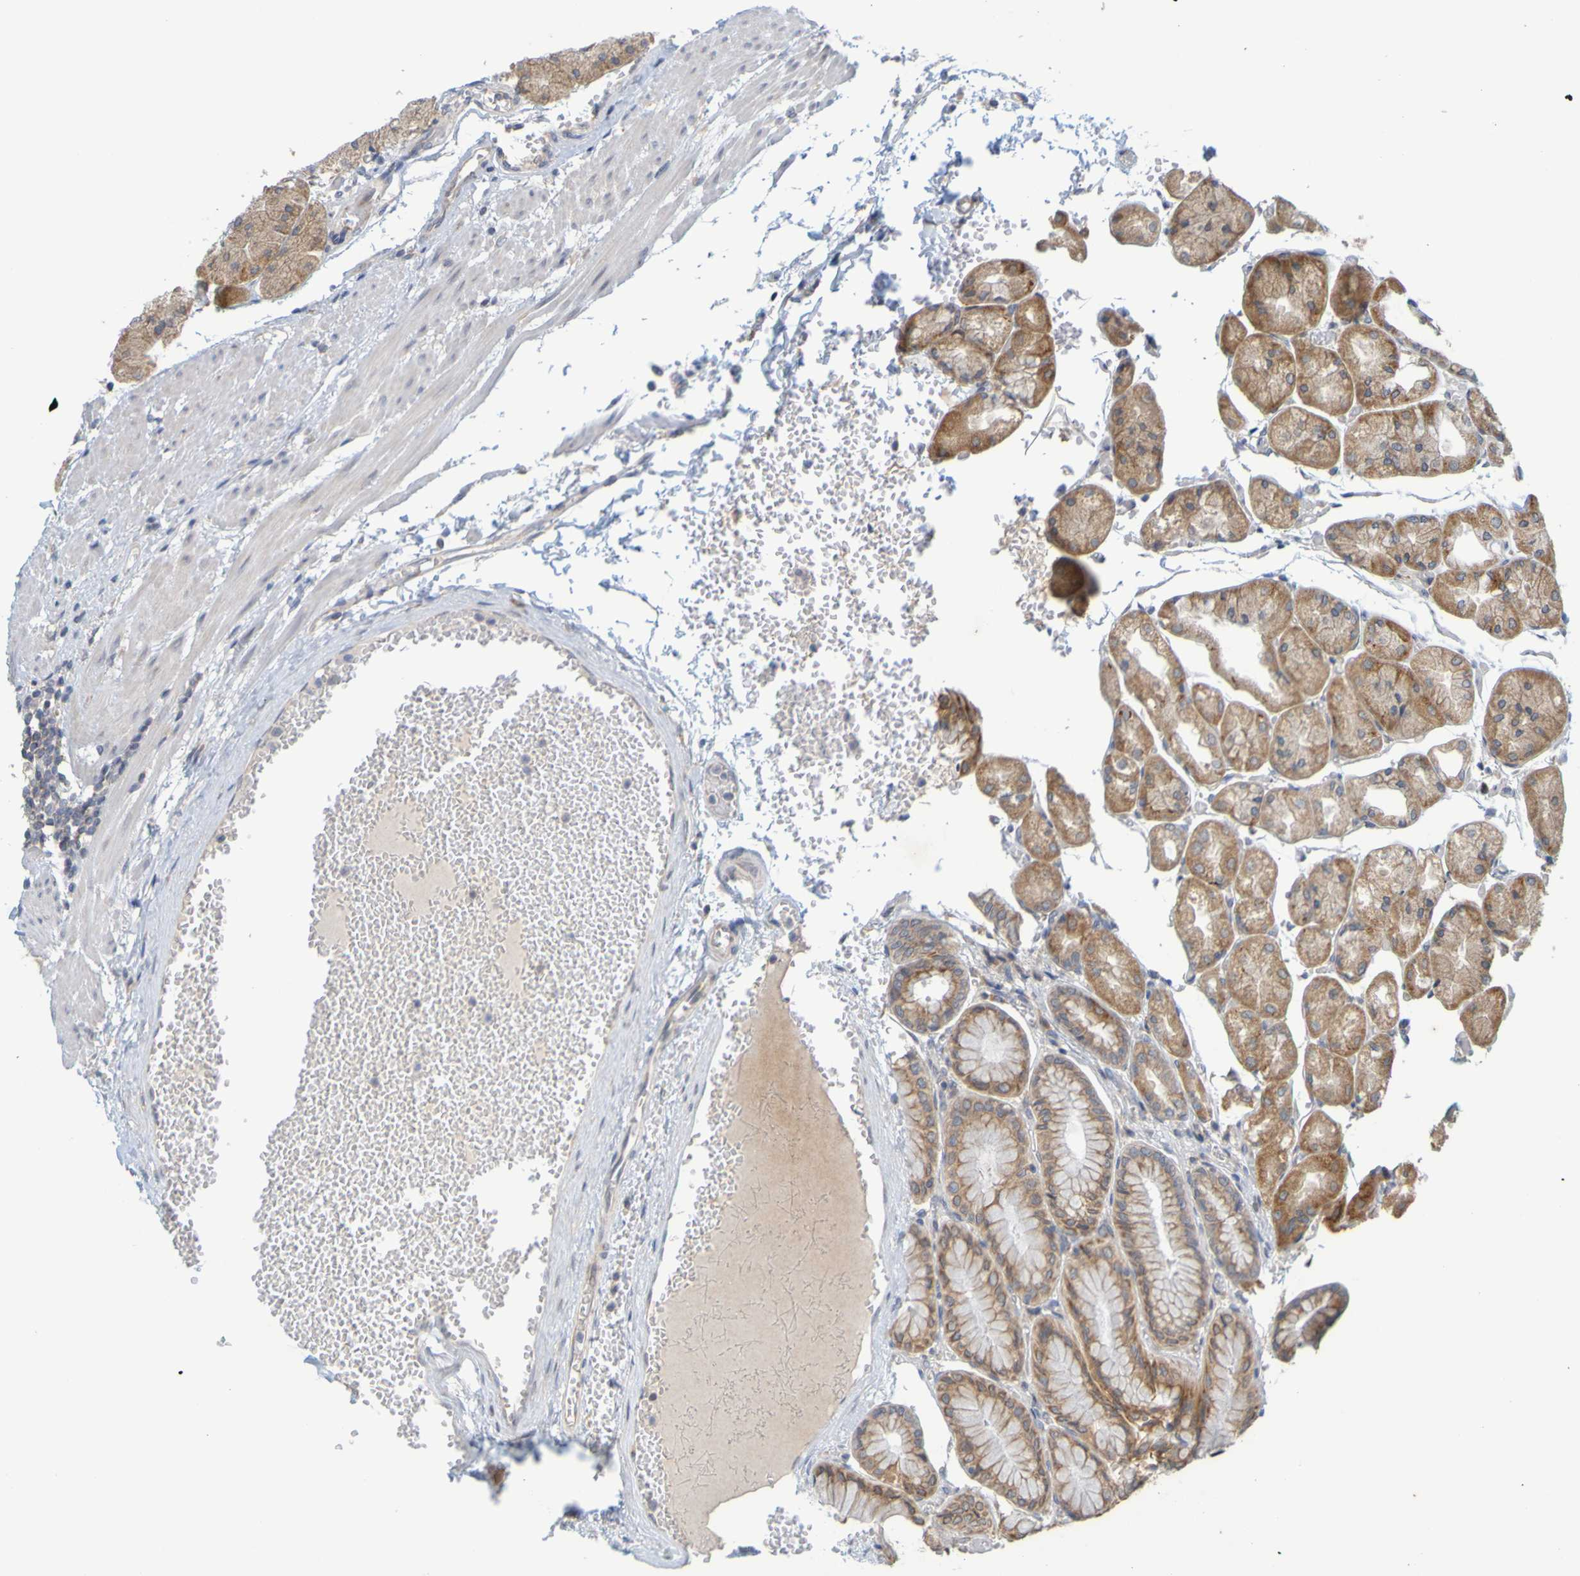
{"staining": {"intensity": "moderate", "quantity": ">75%", "location": "cytoplasmic/membranous"}, "tissue": "stomach", "cell_type": "Glandular cells", "image_type": "normal", "snomed": [{"axis": "morphology", "description": "Normal tissue, NOS"}, {"axis": "topography", "description": "Stomach, upper"}], "caption": "The image exhibits immunohistochemical staining of normal stomach. There is moderate cytoplasmic/membranous expression is present in about >75% of glandular cells. (DAB (3,3'-diaminobenzidine) = brown stain, brightfield microscopy at high magnification).", "gene": "MOGS", "patient": {"sex": "male", "age": 72}}